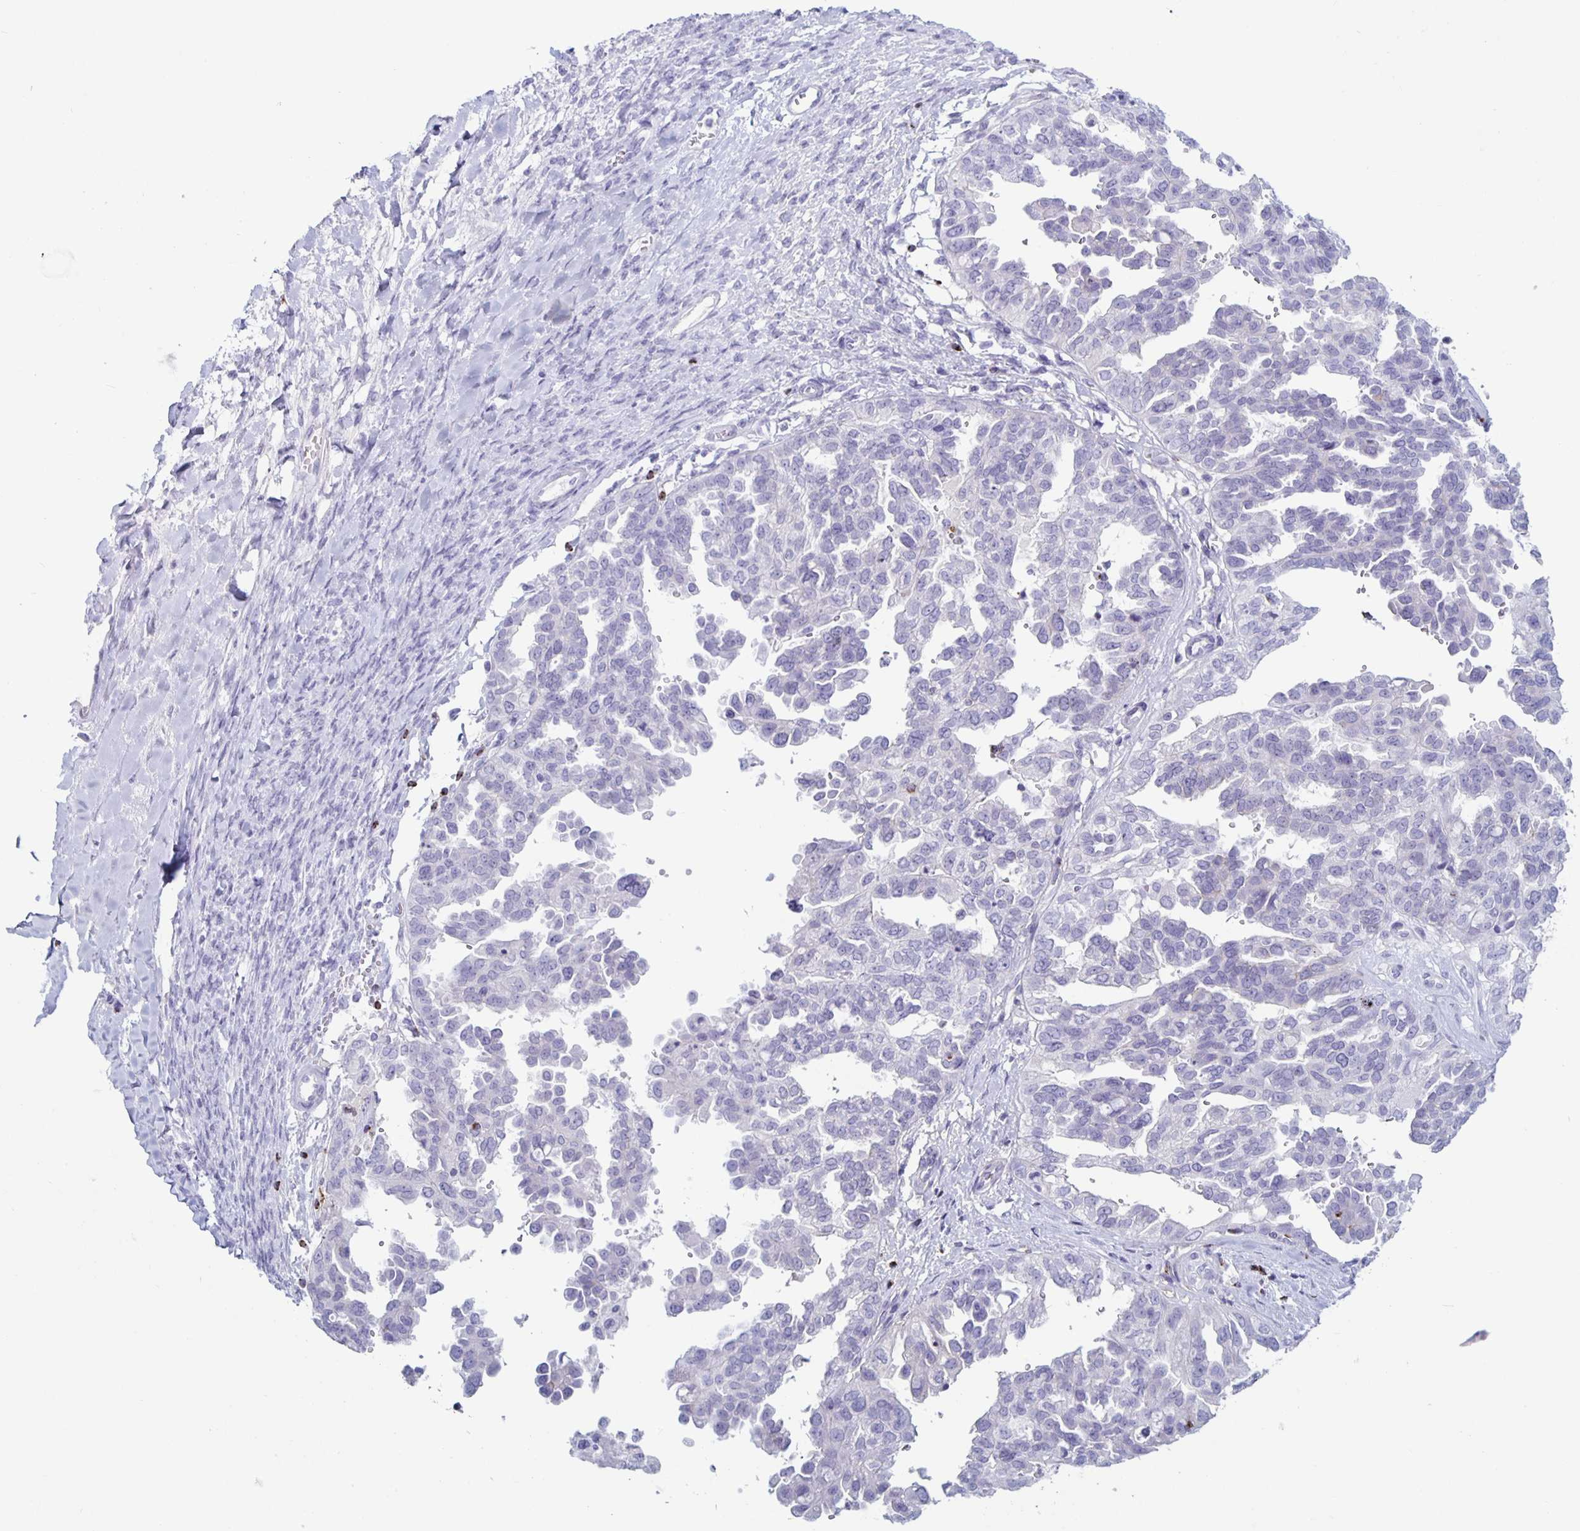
{"staining": {"intensity": "negative", "quantity": "none", "location": "none"}, "tissue": "ovarian cancer", "cell_type": "Tumor cells", "image_type": "cancer", "snomed": [{"axis": "morphology", "description": "Cystadenocarcinoma, serous, NOS"}, {"axis": "topography", "description": "Ovary"}], "caption": "Immunohistochemistry (IHC) micrograph of neoplastic tissue: human ovarian cancer (serous cystadenocarcinoma) stained with DAB demonstrates no significant protein positivity in tumor cells.", "gene": "GZMK", "patient": {"sex": "female", "age": 53}}